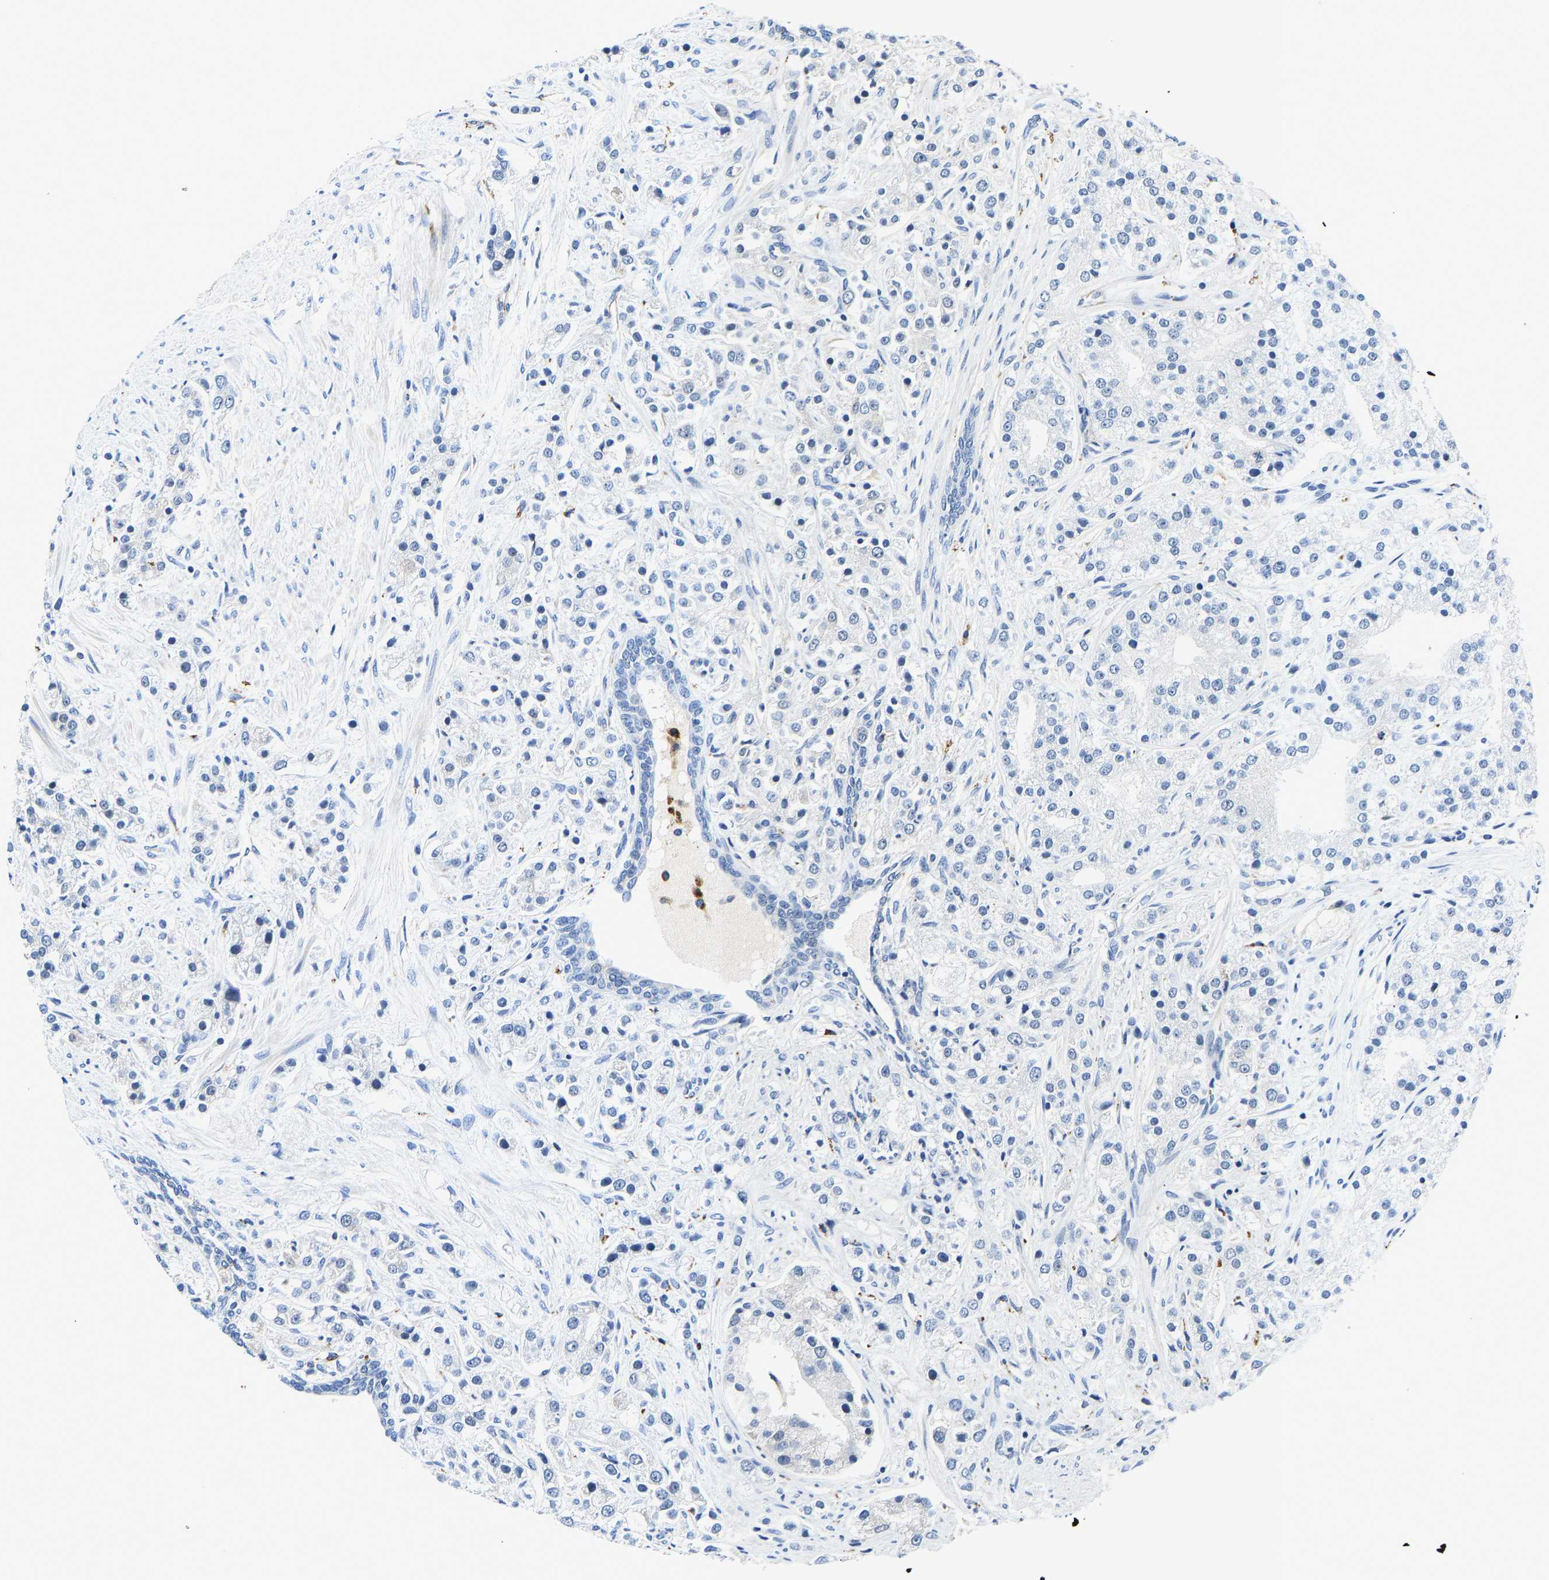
{"staining": {"intensity": "negative", "quantity": "none", "location": "none"}, "tissue": "prostate cancer", "cell_type": "Tumor cells", "image_type": "cancer", "snomed": [{"axis": "morphology", "description": "Adenocarcinoma, High grade"}, {"axis": "topography", "description": "Prostate"}], "caption": "This is a photomicrograph of IHC staining of adenocarcinoma (high-grade) (prostate), which shows no staining in tumor cells.", "gene": "RESF1", "patient": {"sex": "male", "age": 50}}